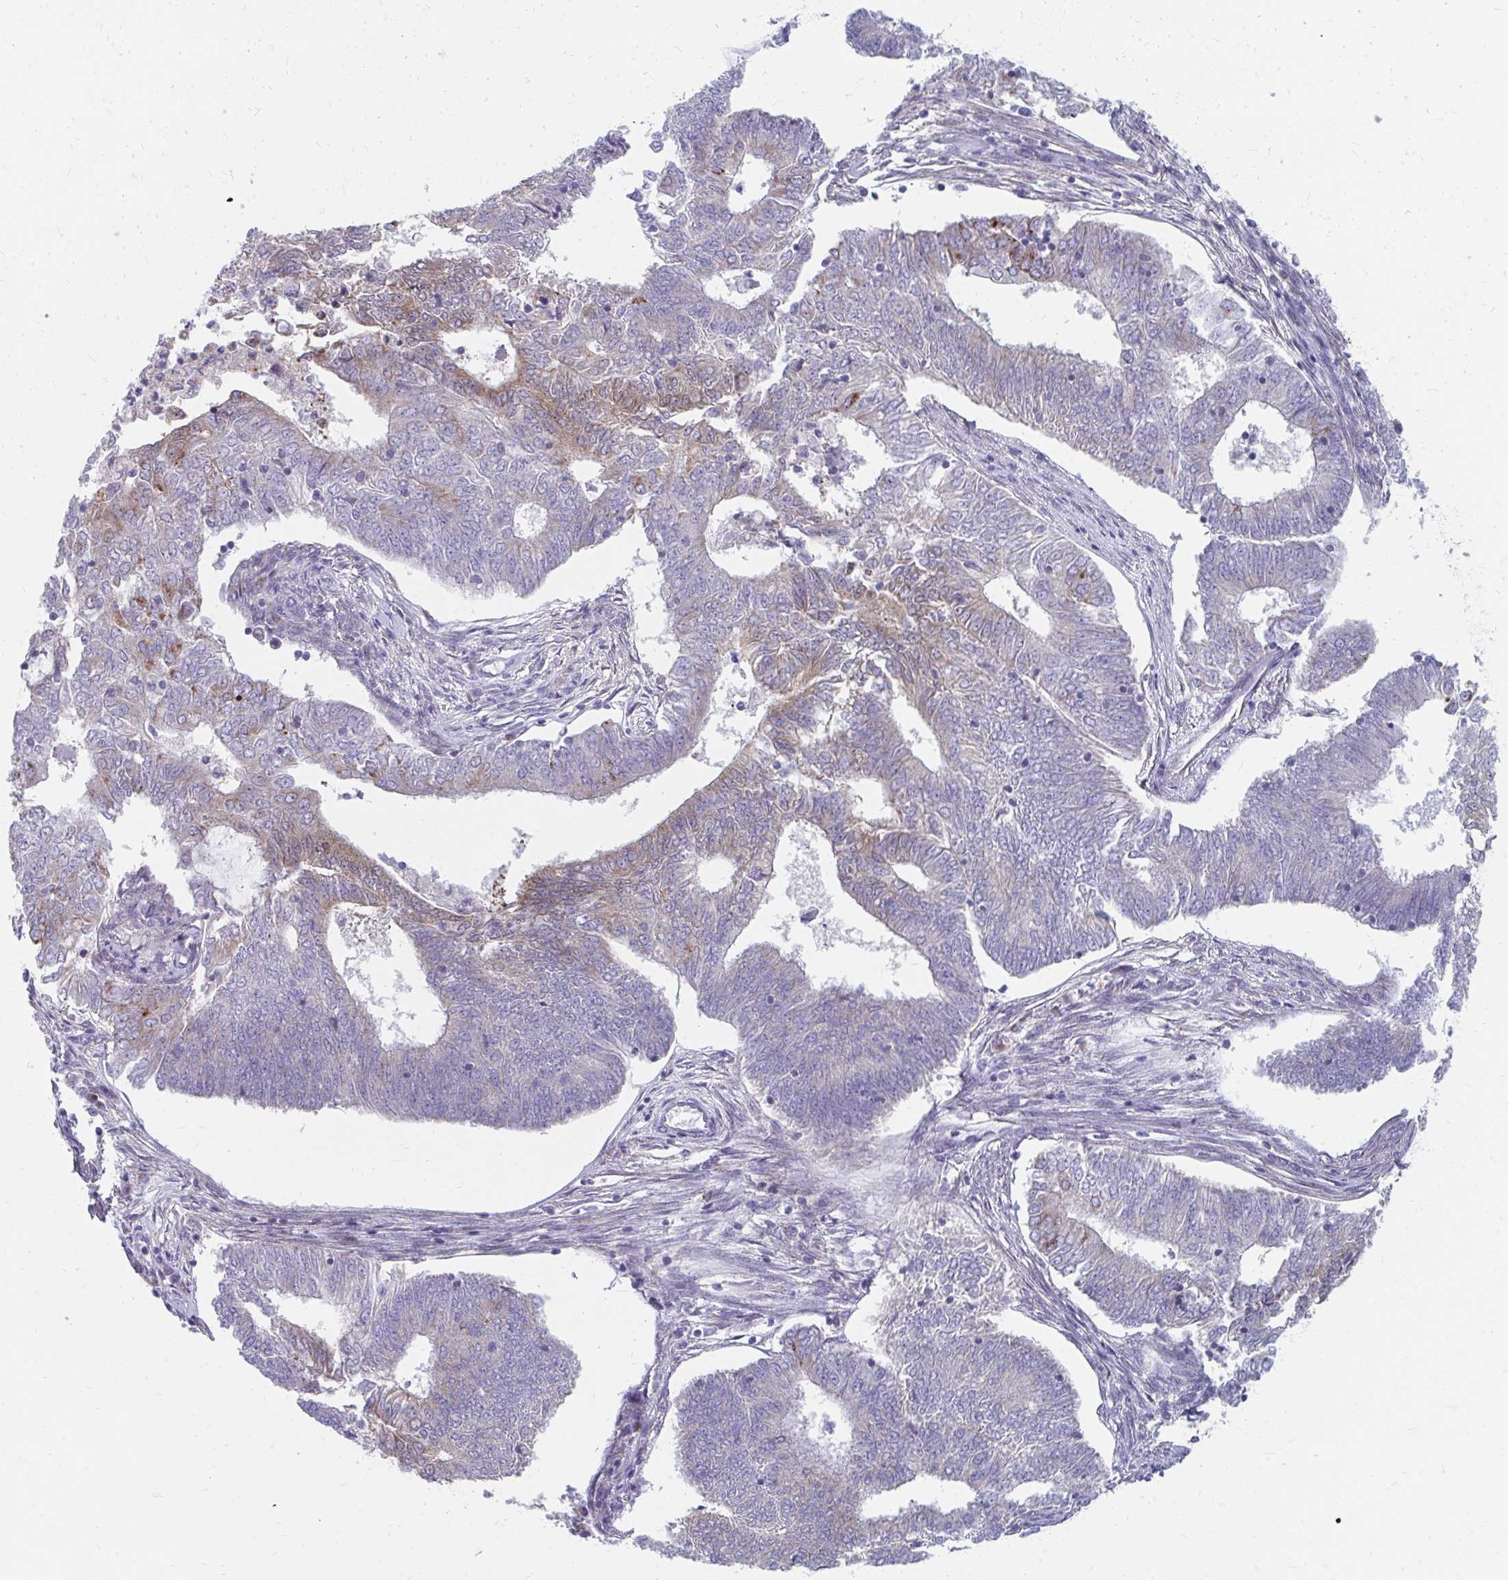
{"staining": {"intensity": "weak", "quantity": "<25%", "location": "cytoplasmic/membranous"}, "tissue": "endometrial cancer", "cell_type": "Tumor cells", "image_type": "cancer", "snomed": [{"axis": "morphology", "description": "Adenocarcinoma, NOS"}, {"axis": "topography", "description": "Endometrium"}], "caption": "Human endometrial adenocarcinoma stained for a protein using immunohistochemistry exhibits no expression in tumor cells.", "gene": "PABIR3", "patient": {"sex": "female", "age": 62}}